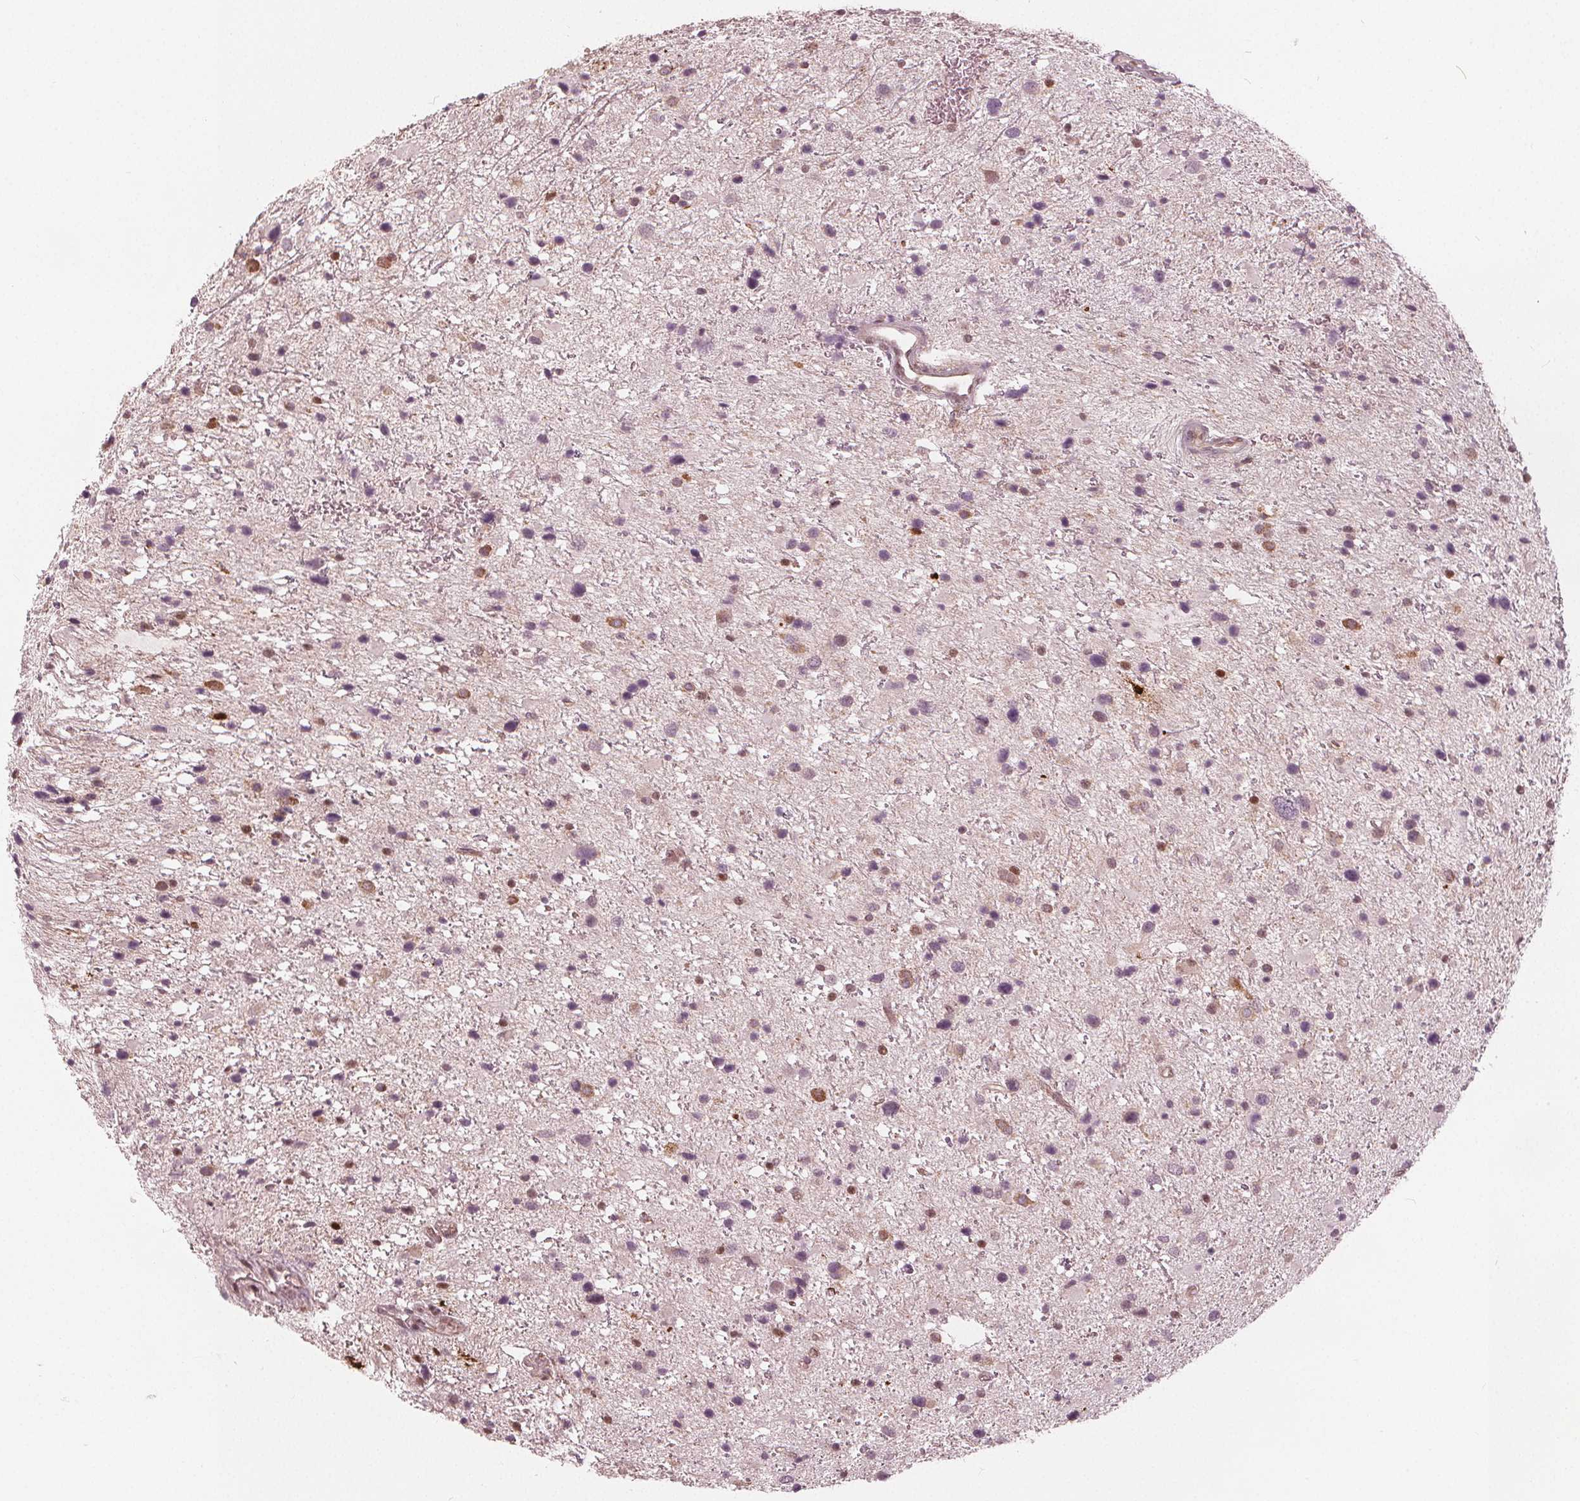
{"staining": {"intensity": "moderate", "quantity": "<25%", "location": "cytoplasmic/membranous,nuclear"}, "tissue": "glioma", "cell_type": "Tumor cells", "image_type": "cancer", "snomed": [{"axis": "morphology", "description": "Glioma, malignant, Low grade"}, {"axis": "topography", "description": "Brain"}], "caption": "Moderate cytoplasmic/membranous and nuclear positivity for a protein is seen in about <25% of tumor cells of malignant glioma (low-grade) using immunohistochemistry (IHC).", "gene": "SQSTM1", "patient": {"sex": "female", "age": 32}}